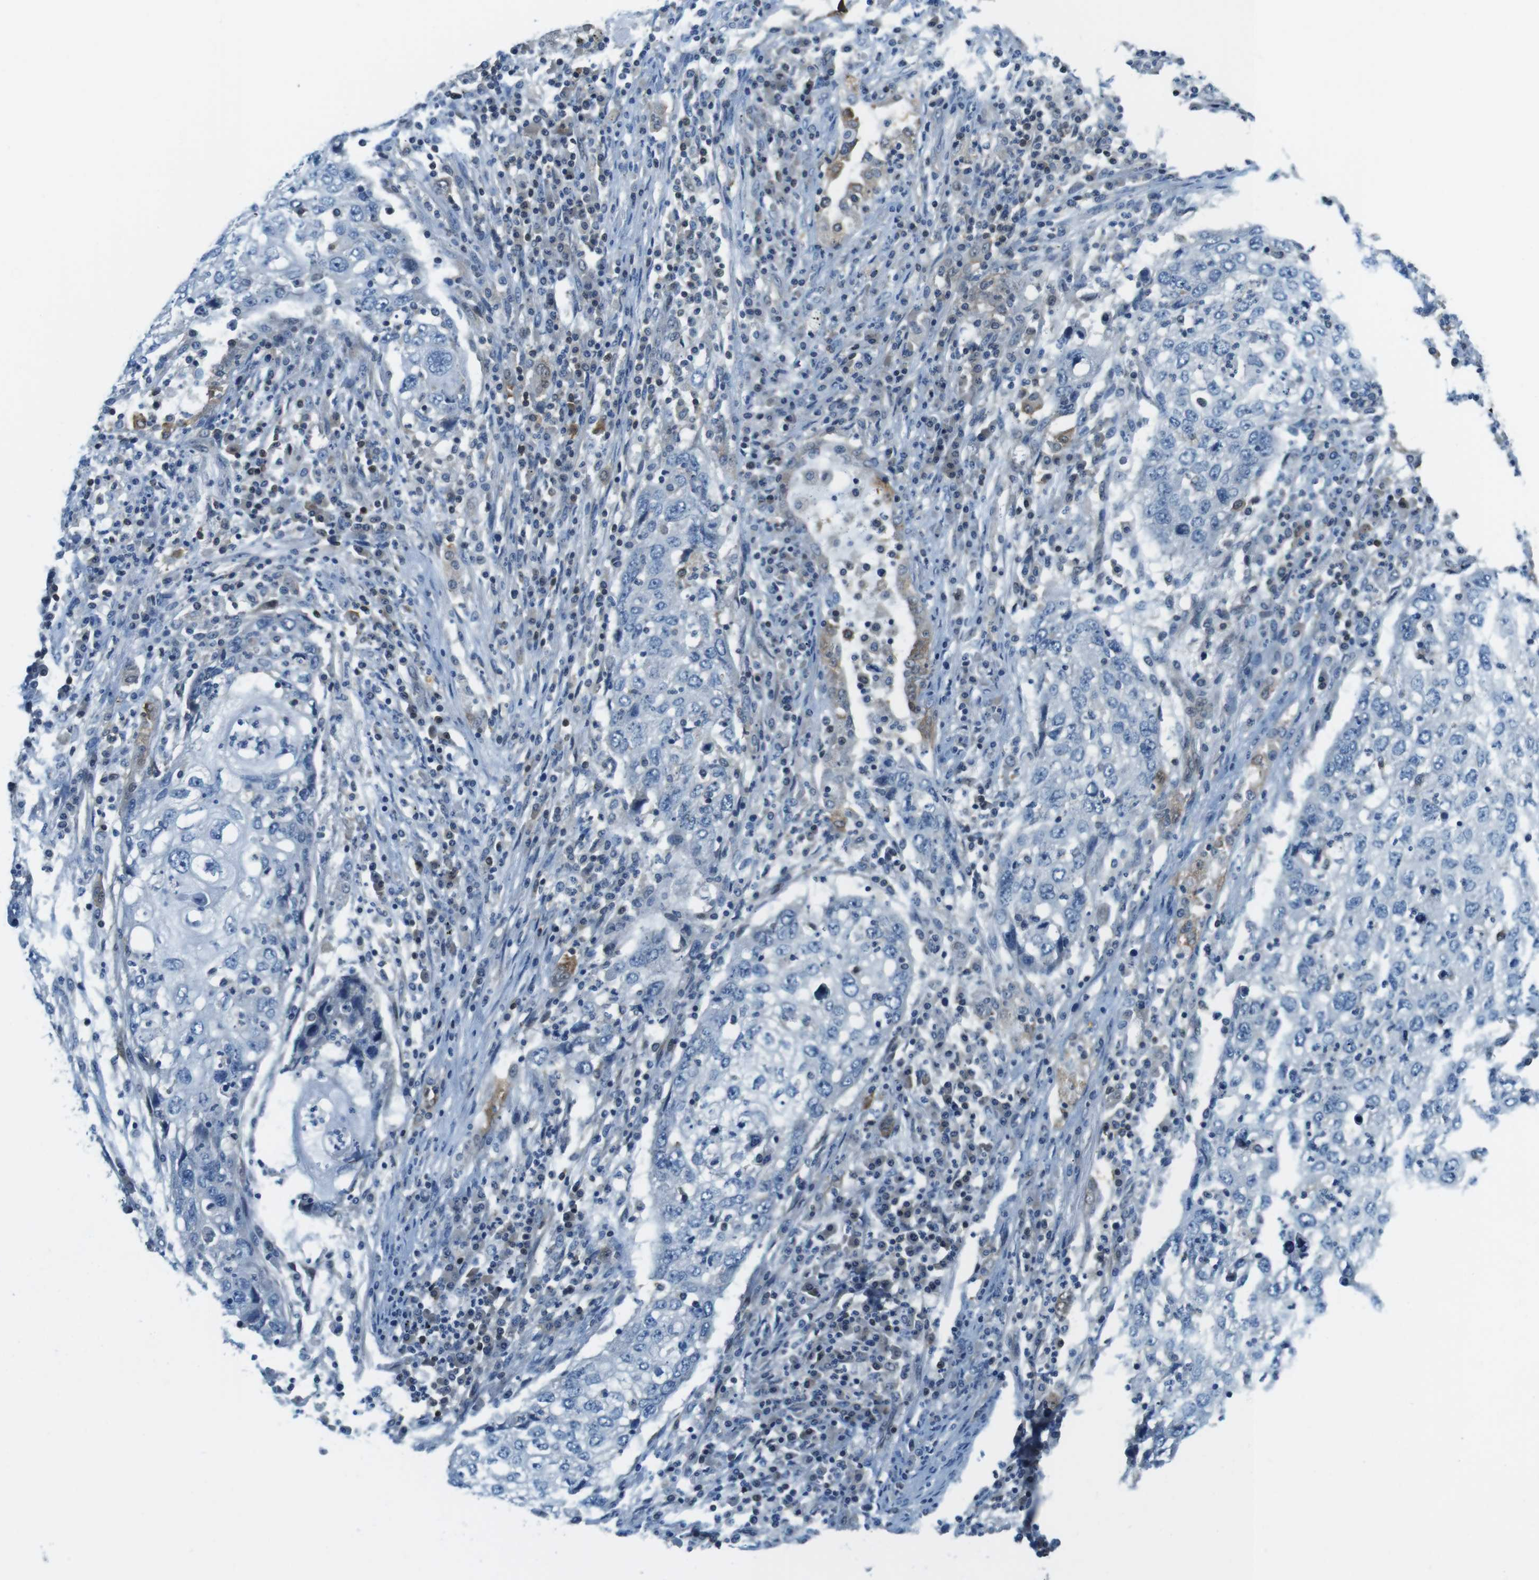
{"staining": {"intensity": "negative", "quantity": "none", "location": "none"}, "tissue": "lung cancer", "cell_type": "Tumor cells", "image_type": "cancer", "snomed": [{"axis": "morphology", "description": "Squamous cell carcinoma, NOS"}, {"axis": "topography", "description": "Lung"}], "caption": "DAB immunohistochemical staining of lung cancer (squamous cell carcinoma) demonstrates no significant expression in tumor cells.", "gene": "TES", "patient": {"sex": "female", "age": 63}}